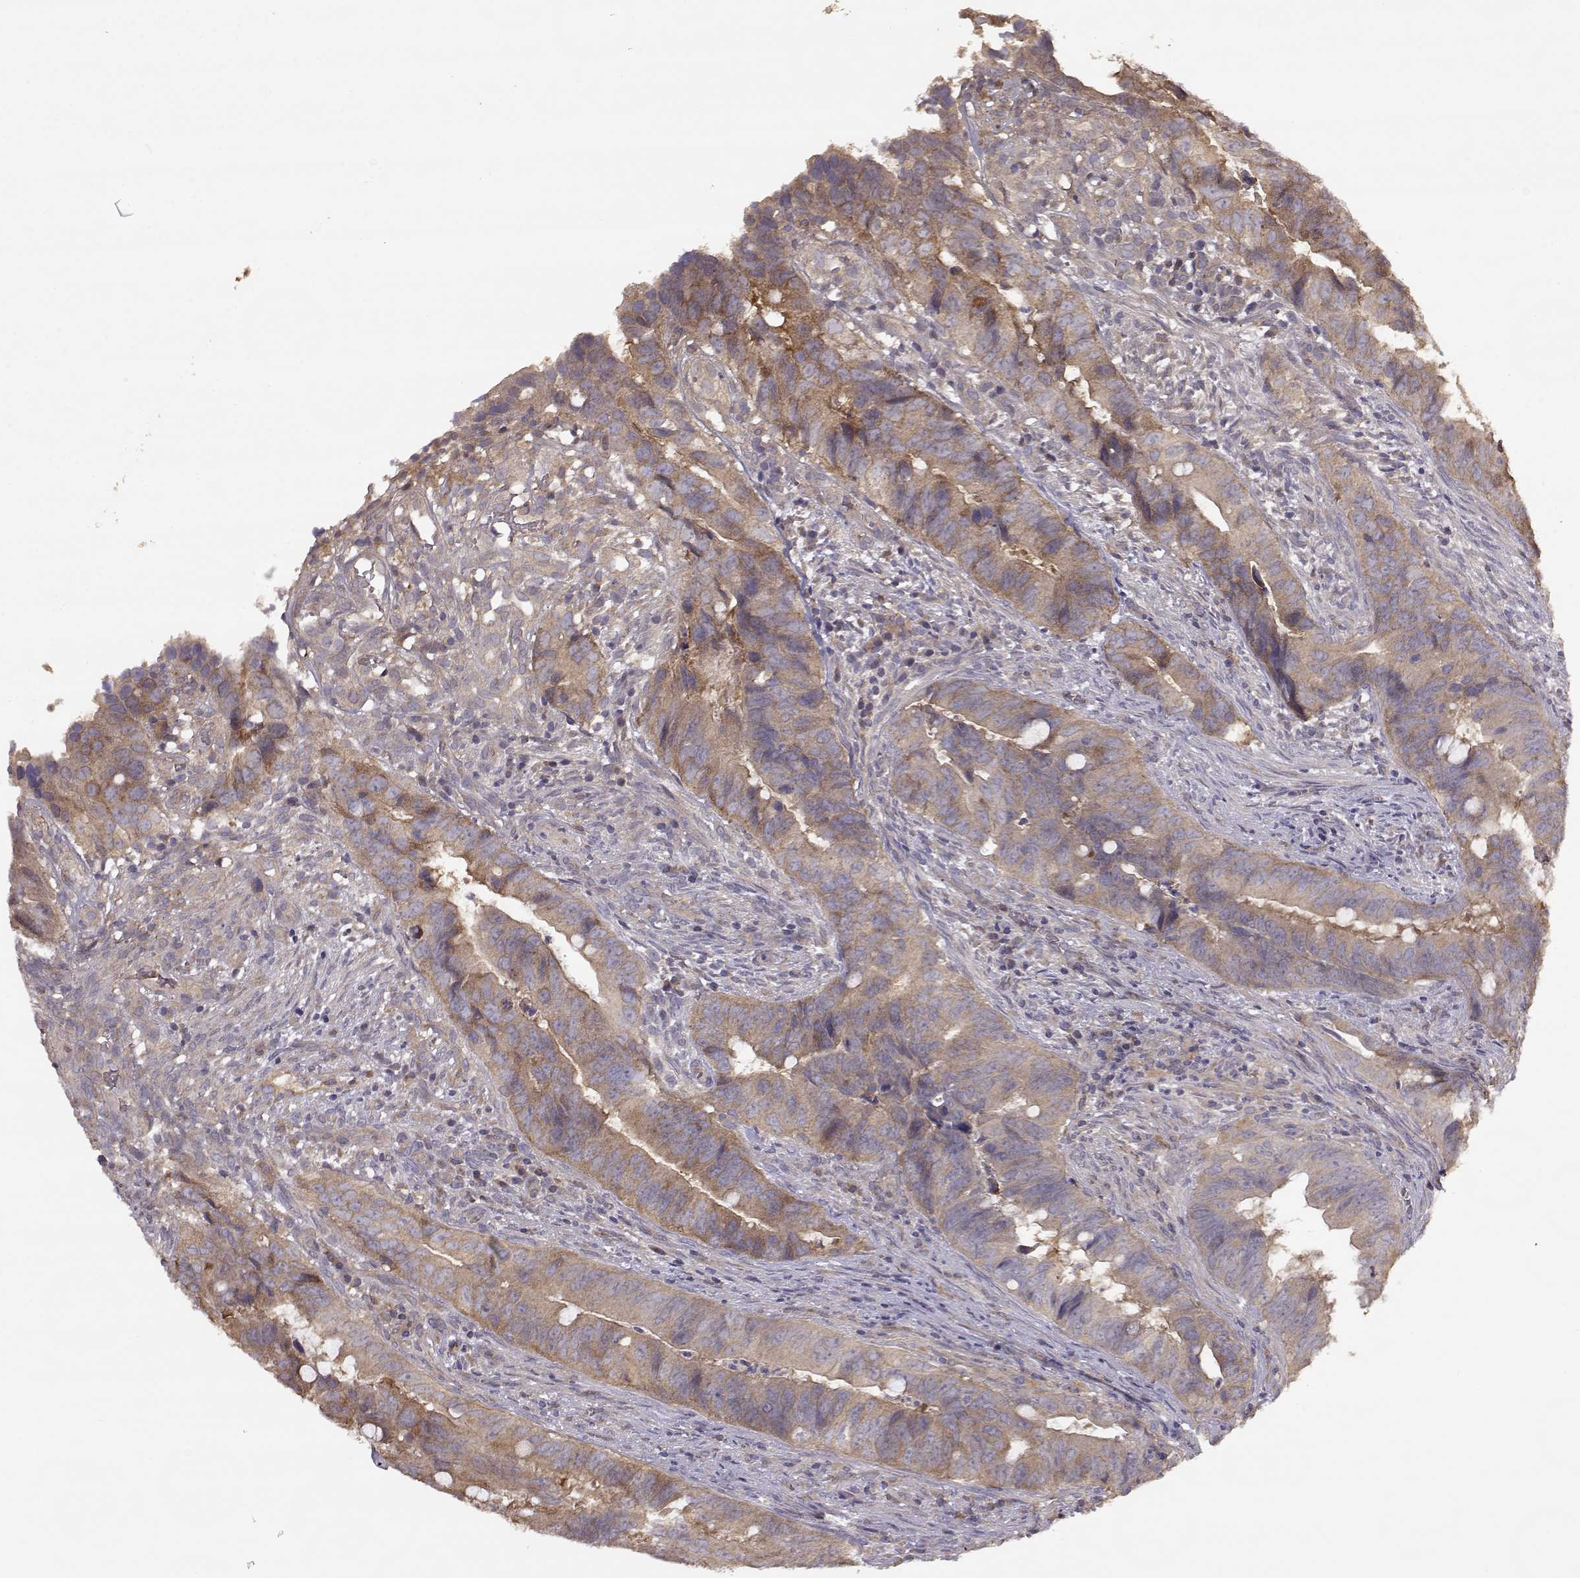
{"staining": {"intensity": "moderate", "quantity": ">75%", "location": "cytoplasmic/membranous"}, "tissue": "colorectal cancer", "cell_type": "Tumor cells", "image_type": "cancer", "snomed": [{"axis": "morphology", "description": "Adenocarcinoma, NOS"}, {"axis": "topography", "description": "Colon"}], "caption": "Protein analysis of adenocarcinoma (colorectal) tissue displays moderate cytoplasmic/membranous expression in about >75% of tumor cells. The staining was performed using DAB (3,3'-diaminobenzidine) to visualize the protein expression in brown, while the nuclei were stained in blue with hematoxylin (Magnification: 20x).", "gene": "CRIM1", "patient": {"sex": "female", "age": 82}}